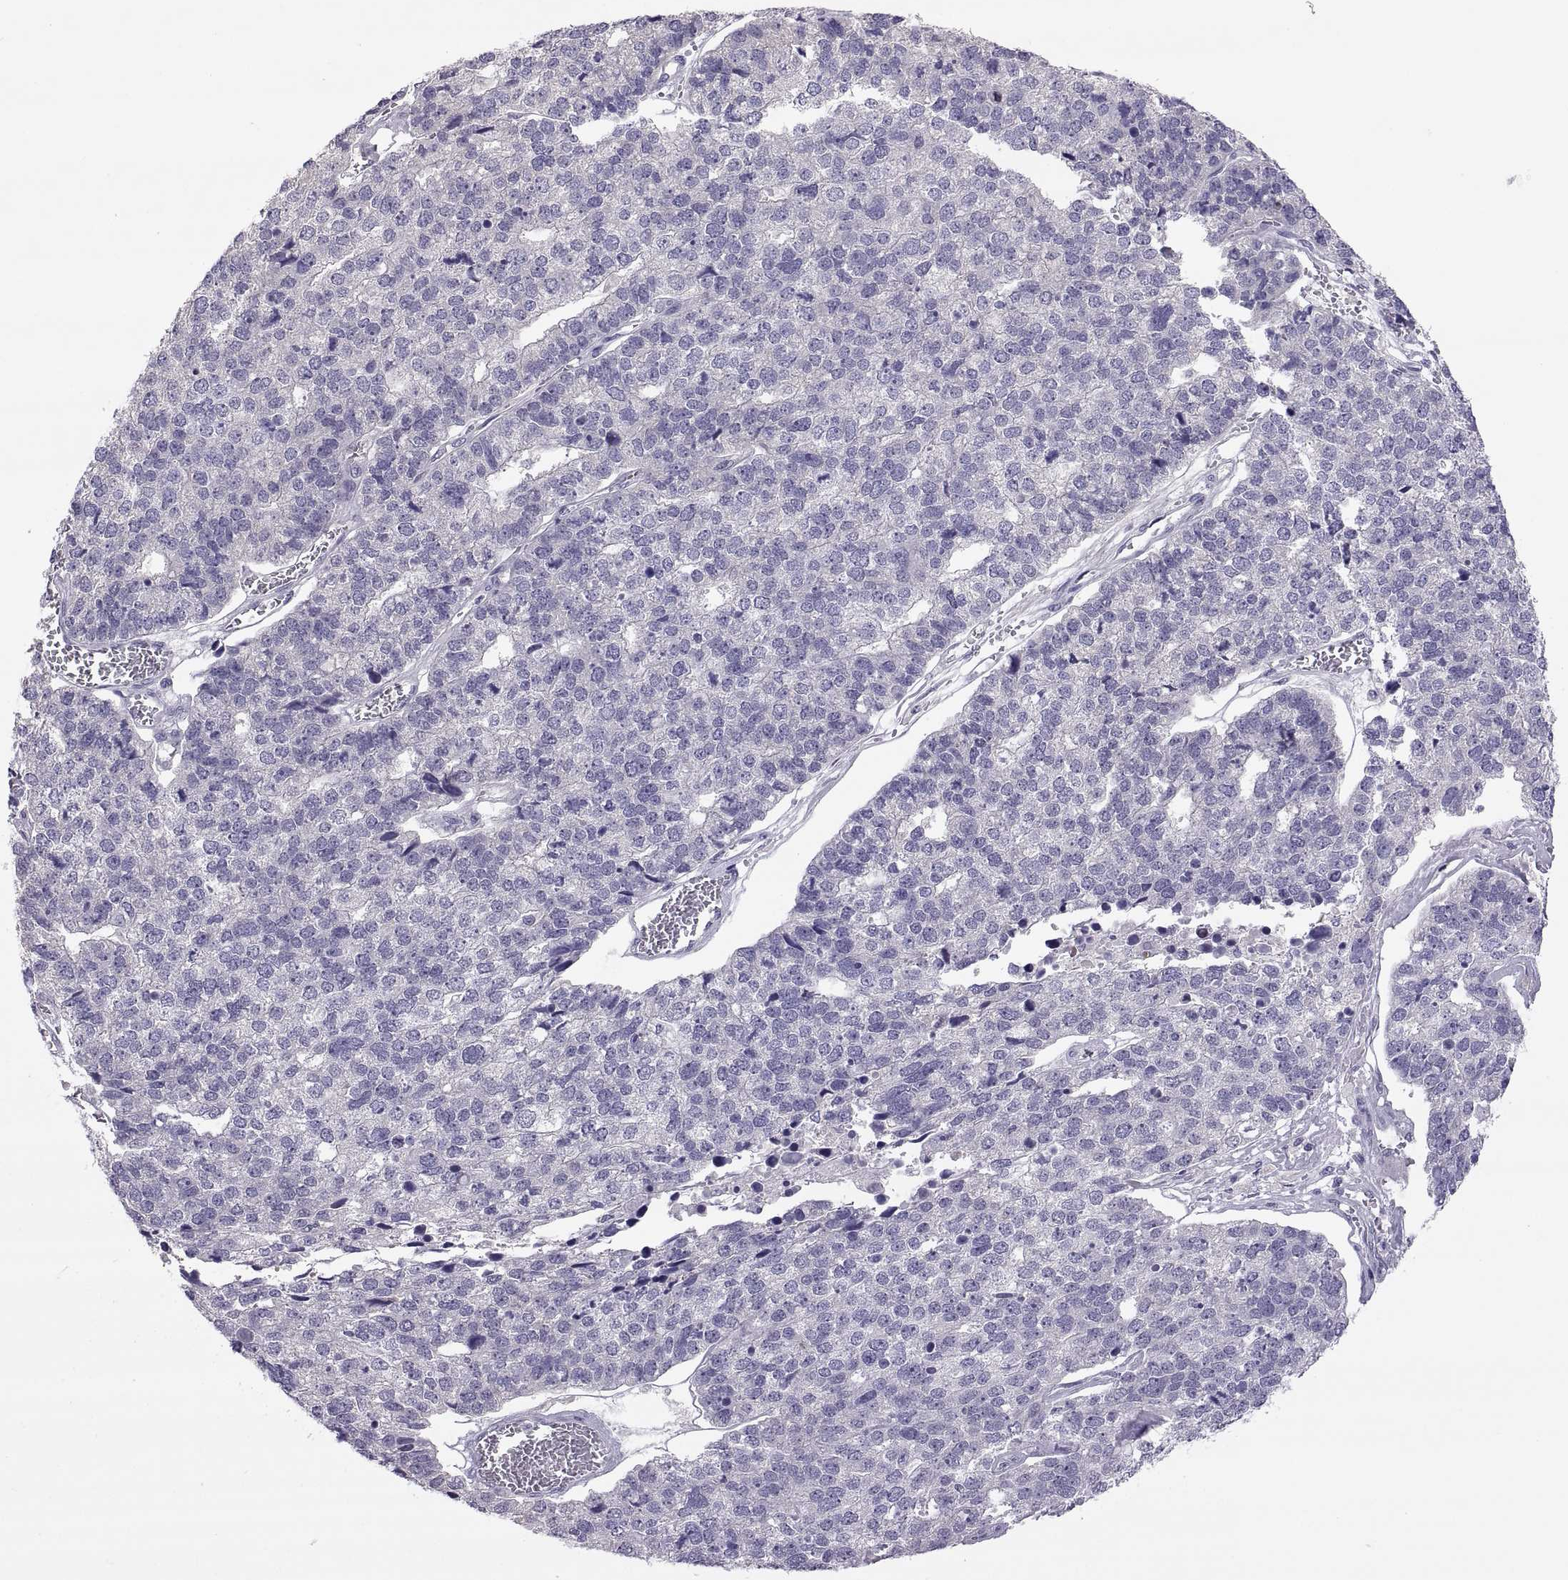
{"staining": {"intensity": "negative", "quantity": "none", "location": "none"}, "tissue": "stomach cancer", "cell_type": "Tumor cells", "image_type": "cancer", "snomed": [{"axis": "morphology", "description": "Adenocarcinoma, NOS"}, {"axis": "topography", "description": "Stomach"}], "caption": "High magnification brightfield microscopy of stomach cancer stained with DAB (3,3'-diaminobenzidine) (brown) and counterstained with hematoxylin (blue): tumor cells show no significant positivity.", "gene": "TBX19", "patient": {"sex": "male", "age": 69}}